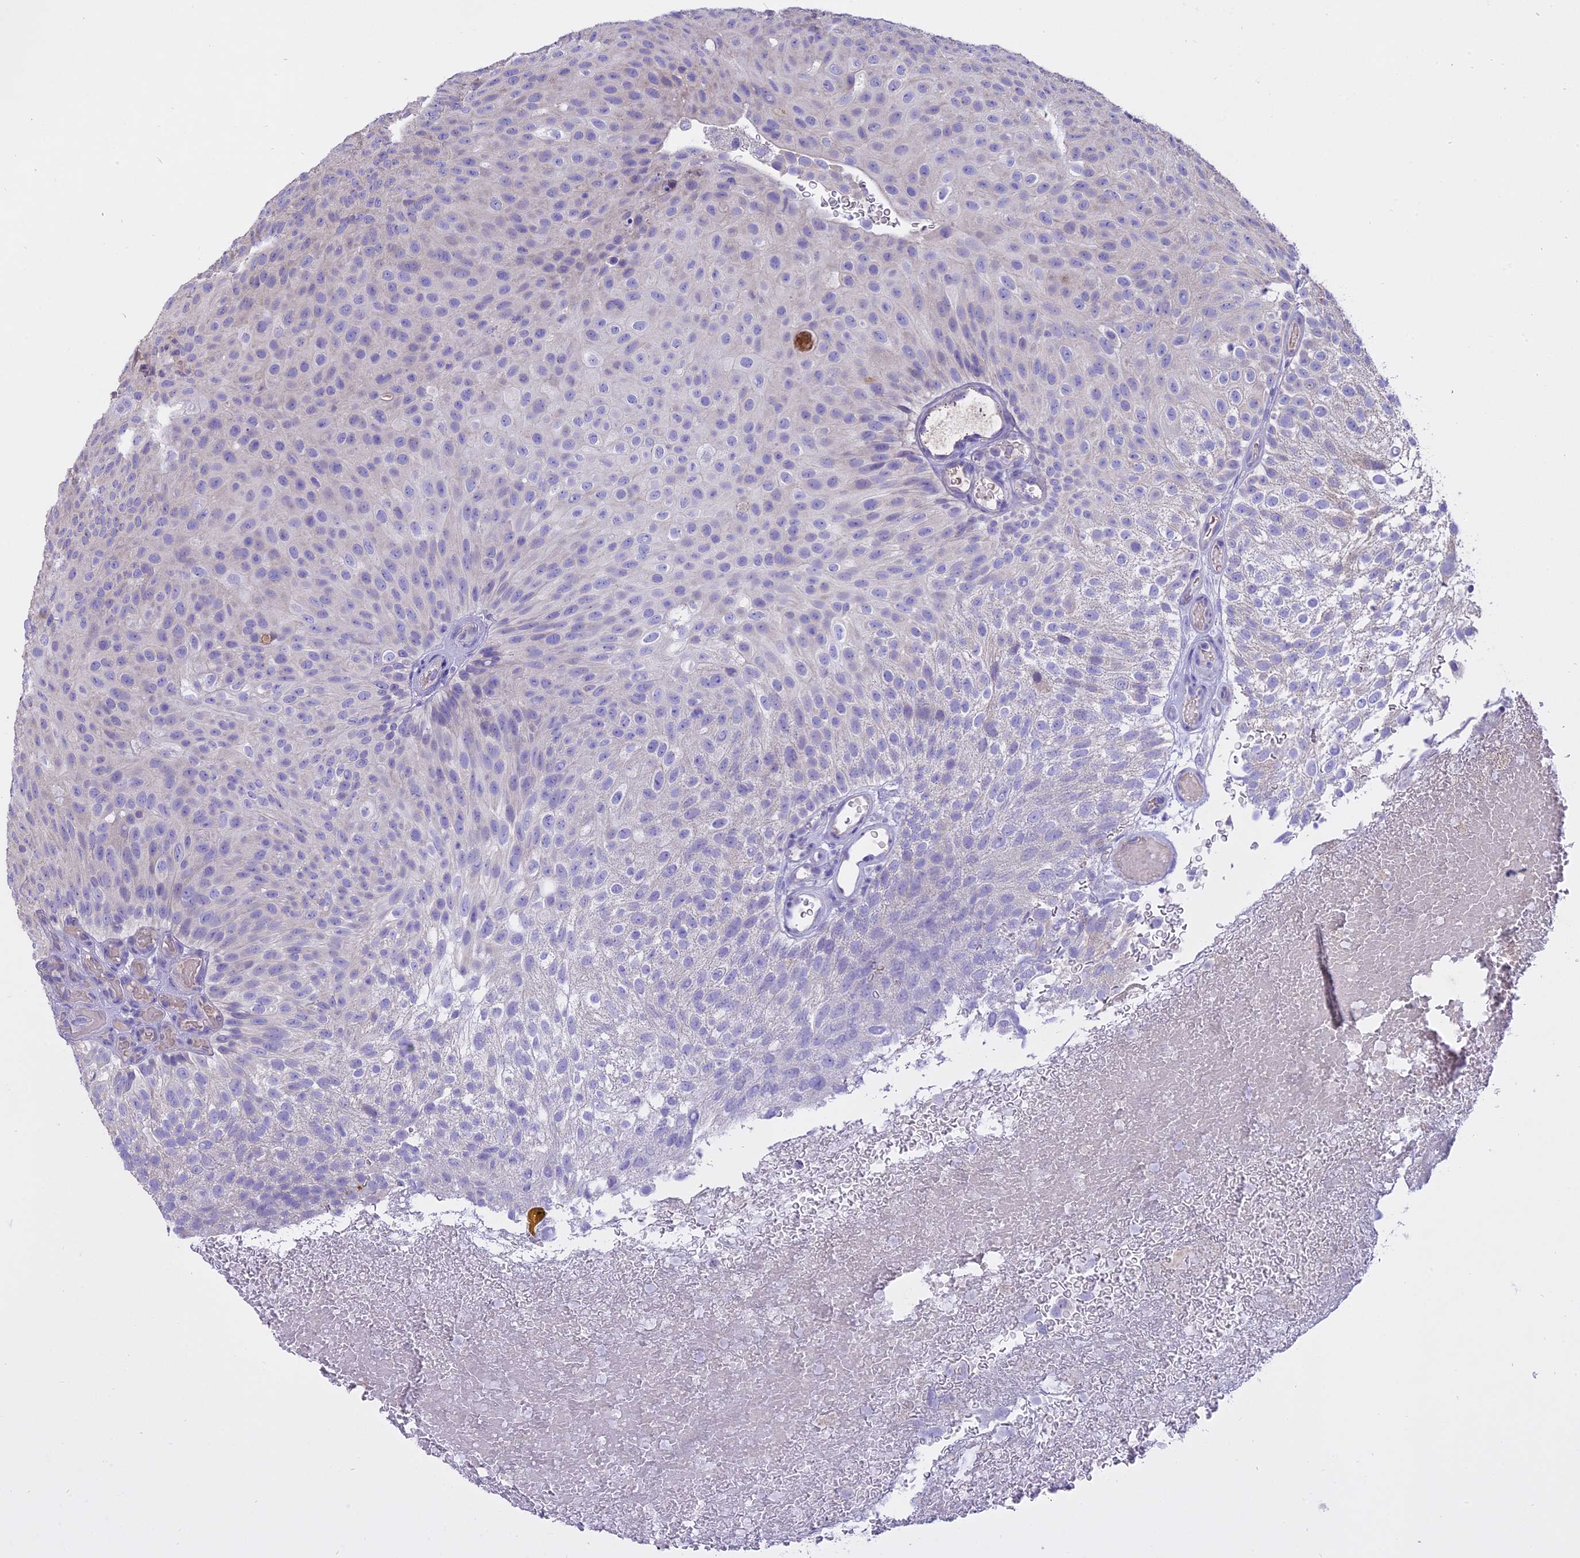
{"staining": {"intensity": "negative", "quantity": "none", "location": "none"}, "tissue": "urothelial cancer", "cell_type": "Tumor cells", "image_type": "cancer", "snomed": [{"axis": "morphology", "description": "Urothelial carcinoma, Low grade"}, {"axis": "topography", "description": "Urinary bladder"}], "caption": "This is an IHC photomicrograph of low-grade urothelial carcinoma. There is no staining in tumor cells.", "gene": "WFDC2", "patient": {"sex": "male", "age": 78}}